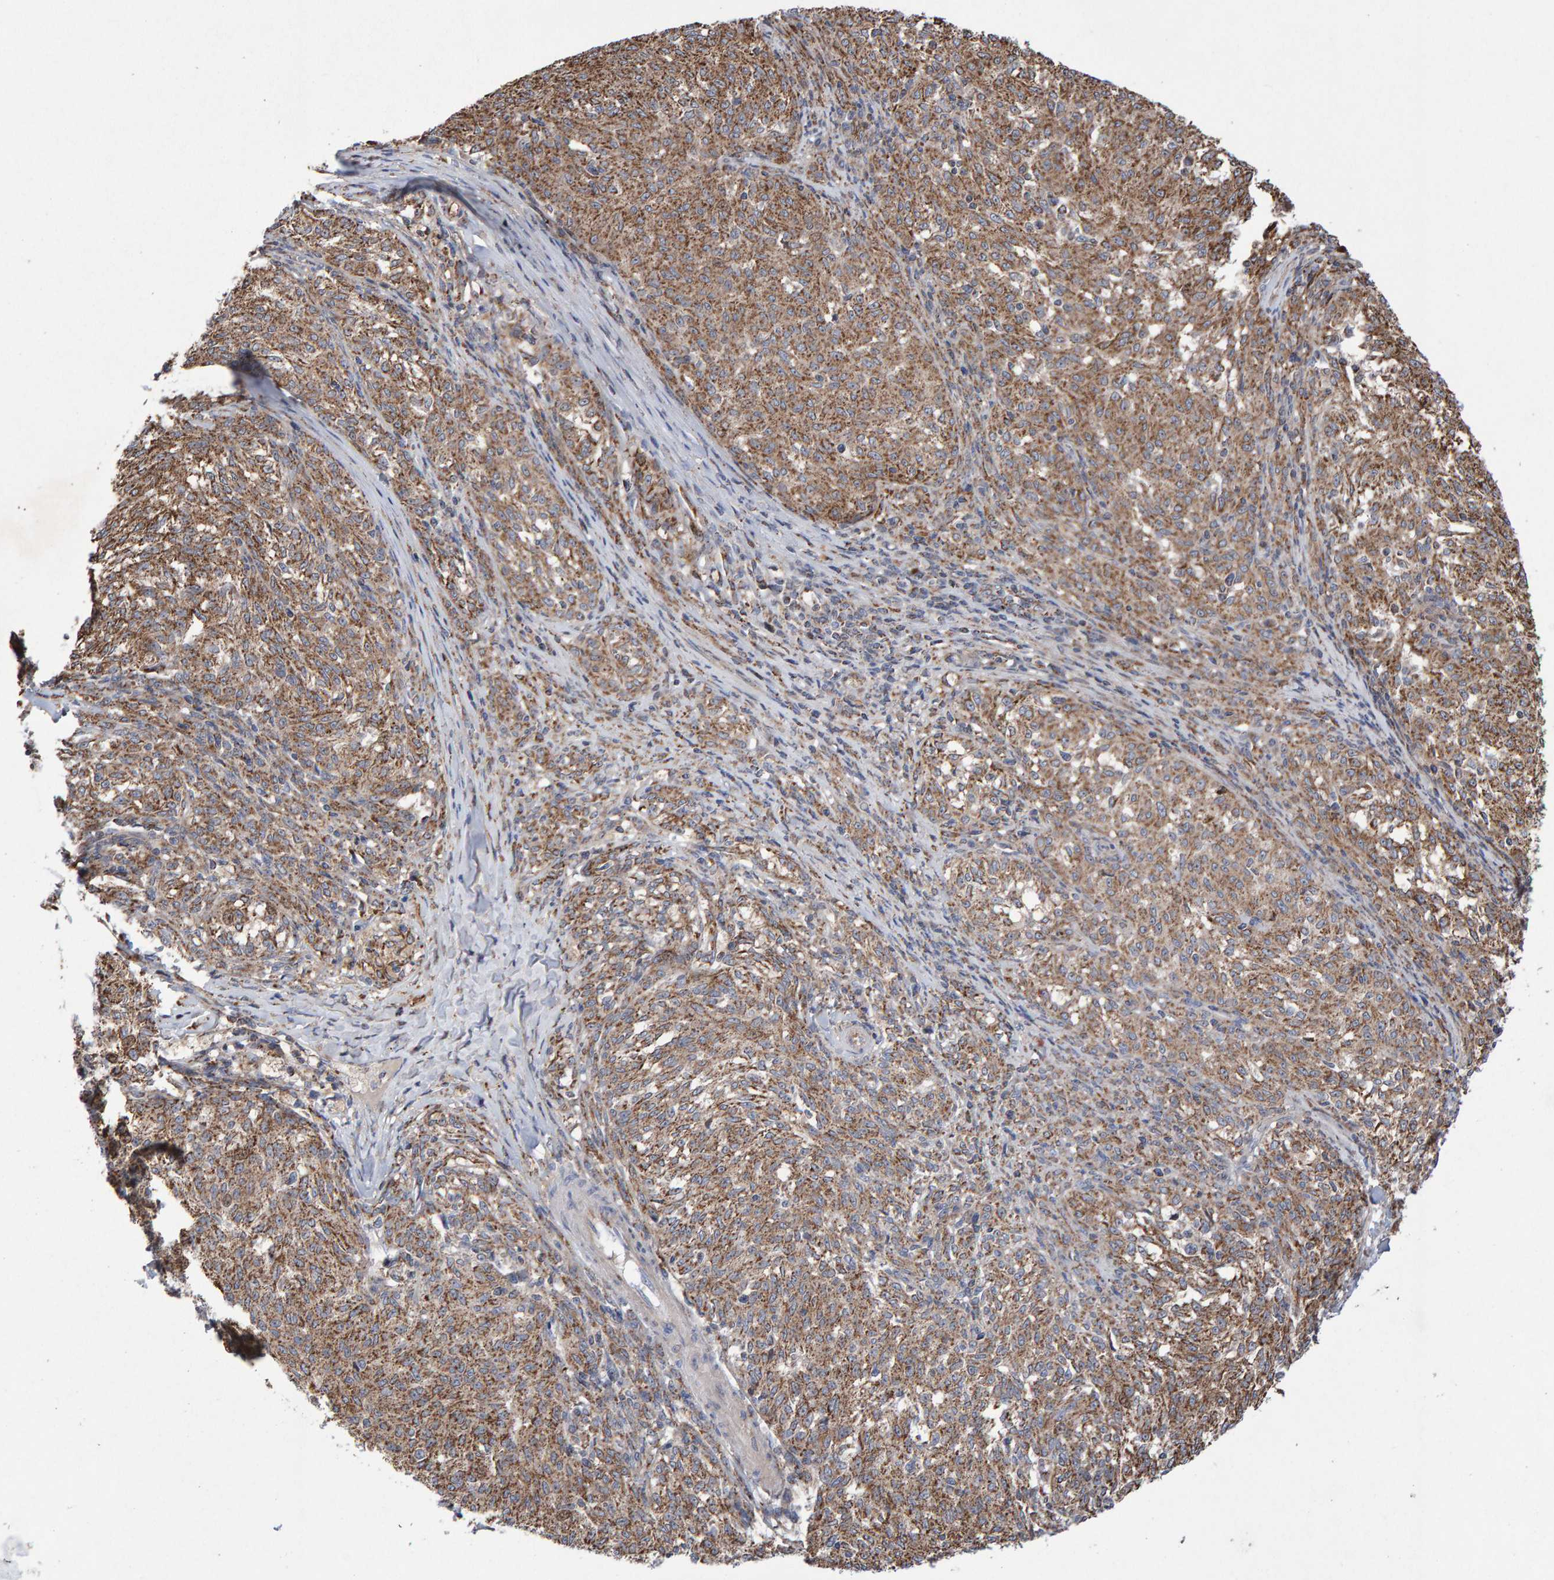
{"staining": {"intensity": "moderate", "quantity": ">75%", "location": "cytoplasmic/membranous"}, "tissue": "melanoma", "cell_type": "Tumor cells", "image_type": "cancer", "snomed": [{"axis": "morphology", "description": "Malignant melanoma, NOS"}, {"axis": "topography", "description": "Skin"}], "caption": "There is medium levels of moderate cytoplasmic/membranous positivity in tumor cells of malignant melanoma, as demonstrated by immunohistochemical staining (brown color).", "gene": "PECR", "patient": {"sex": "female", "age": 72}}